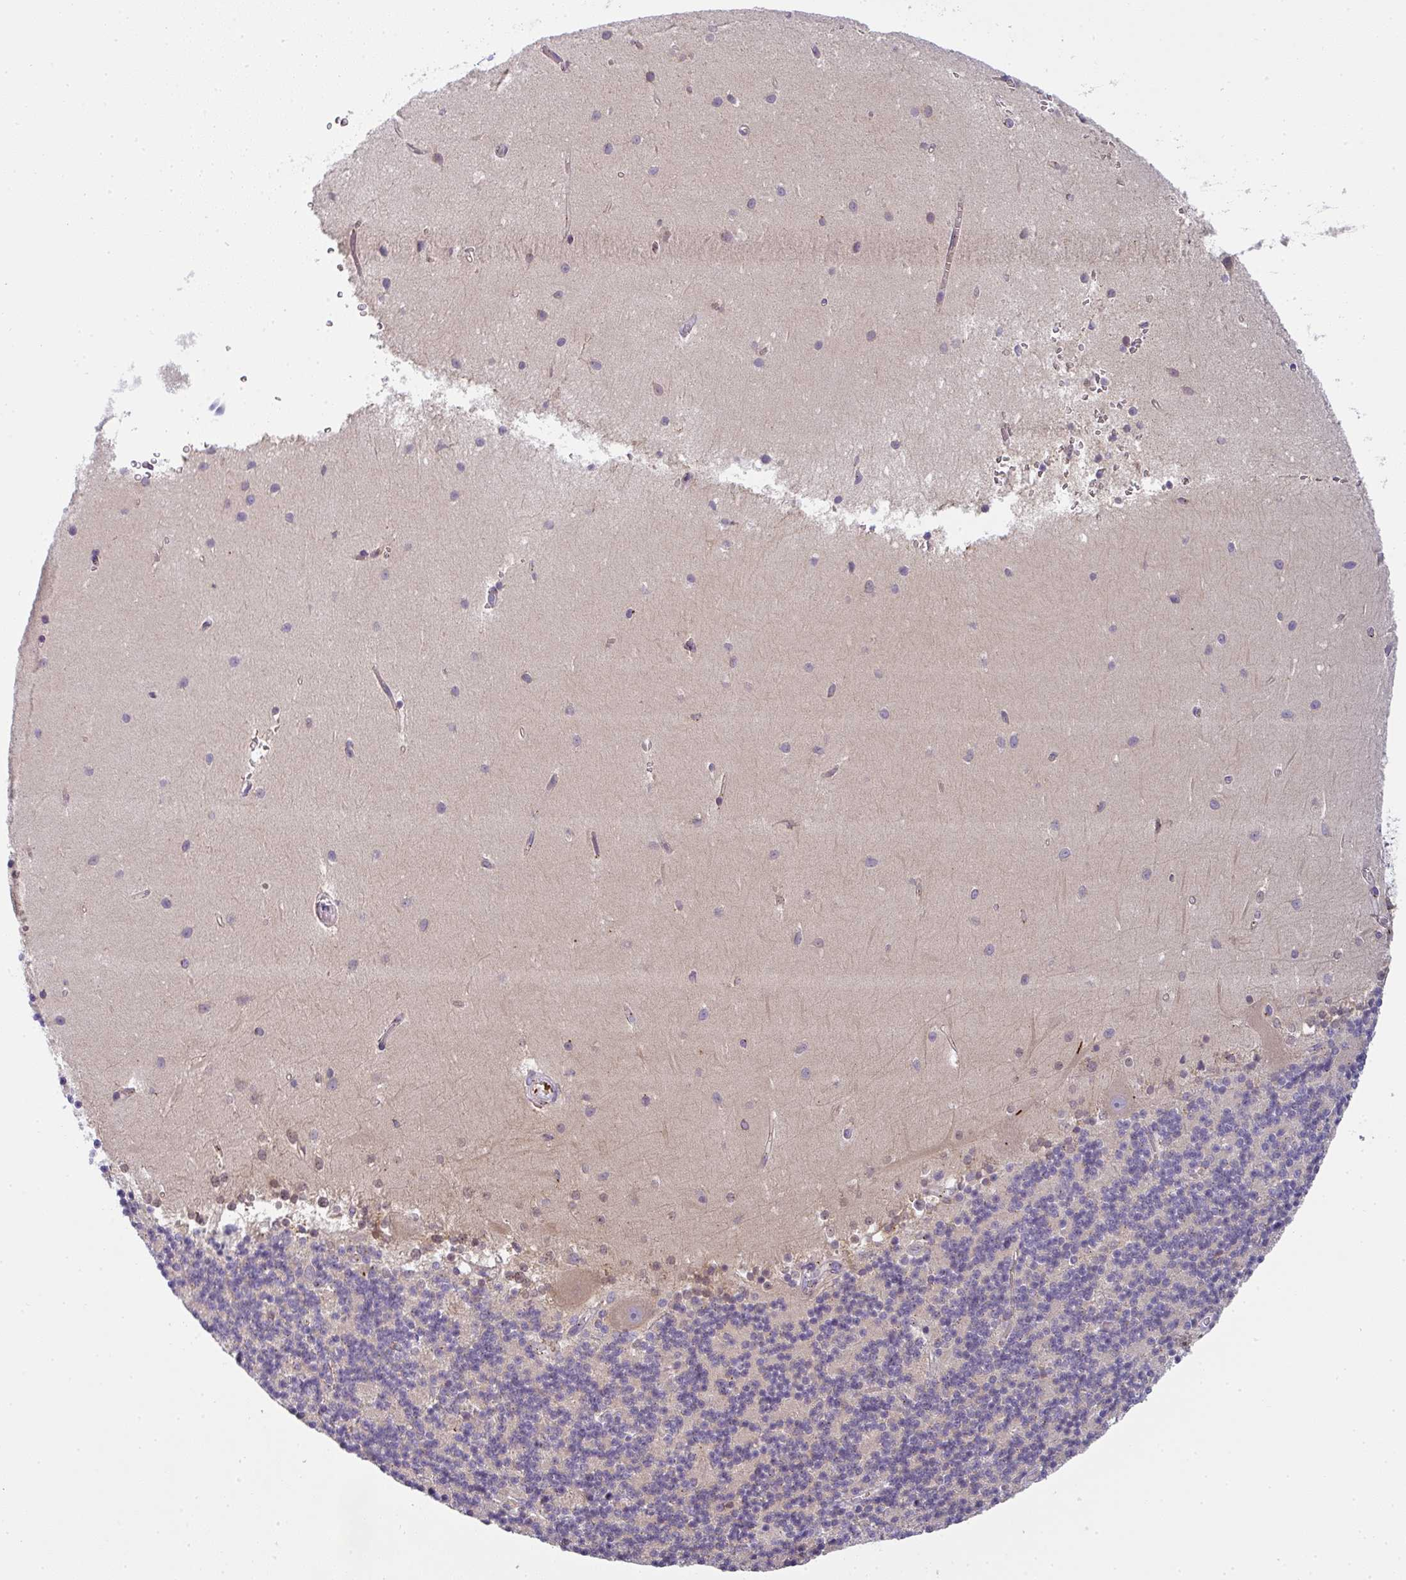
{"staining": {"intensity": "negative", "quantity": "none", "location": "none"}, "tissue": "cerebellum", "cell_type": "Cells in granular layer", "image_type": "normal", "snomed": [{"axis": "morphology", "description": "Normal tissue, NOS"}, {"axis": "topography", "description": "Cerebellum"}], "caption": "DAB (3,3'-diaminobenzidine) immunohistochemical staining of unremarkable cerebellum demonstrates no significant expression in cells in granular layer. The staining is performed using DAB (3,3'-diaminobenzidine) brown chromogen with nuclei counter-stained in using hematoxylin.", "gene": "SNX5", "patient": {"sex": "male", "age": 54}}